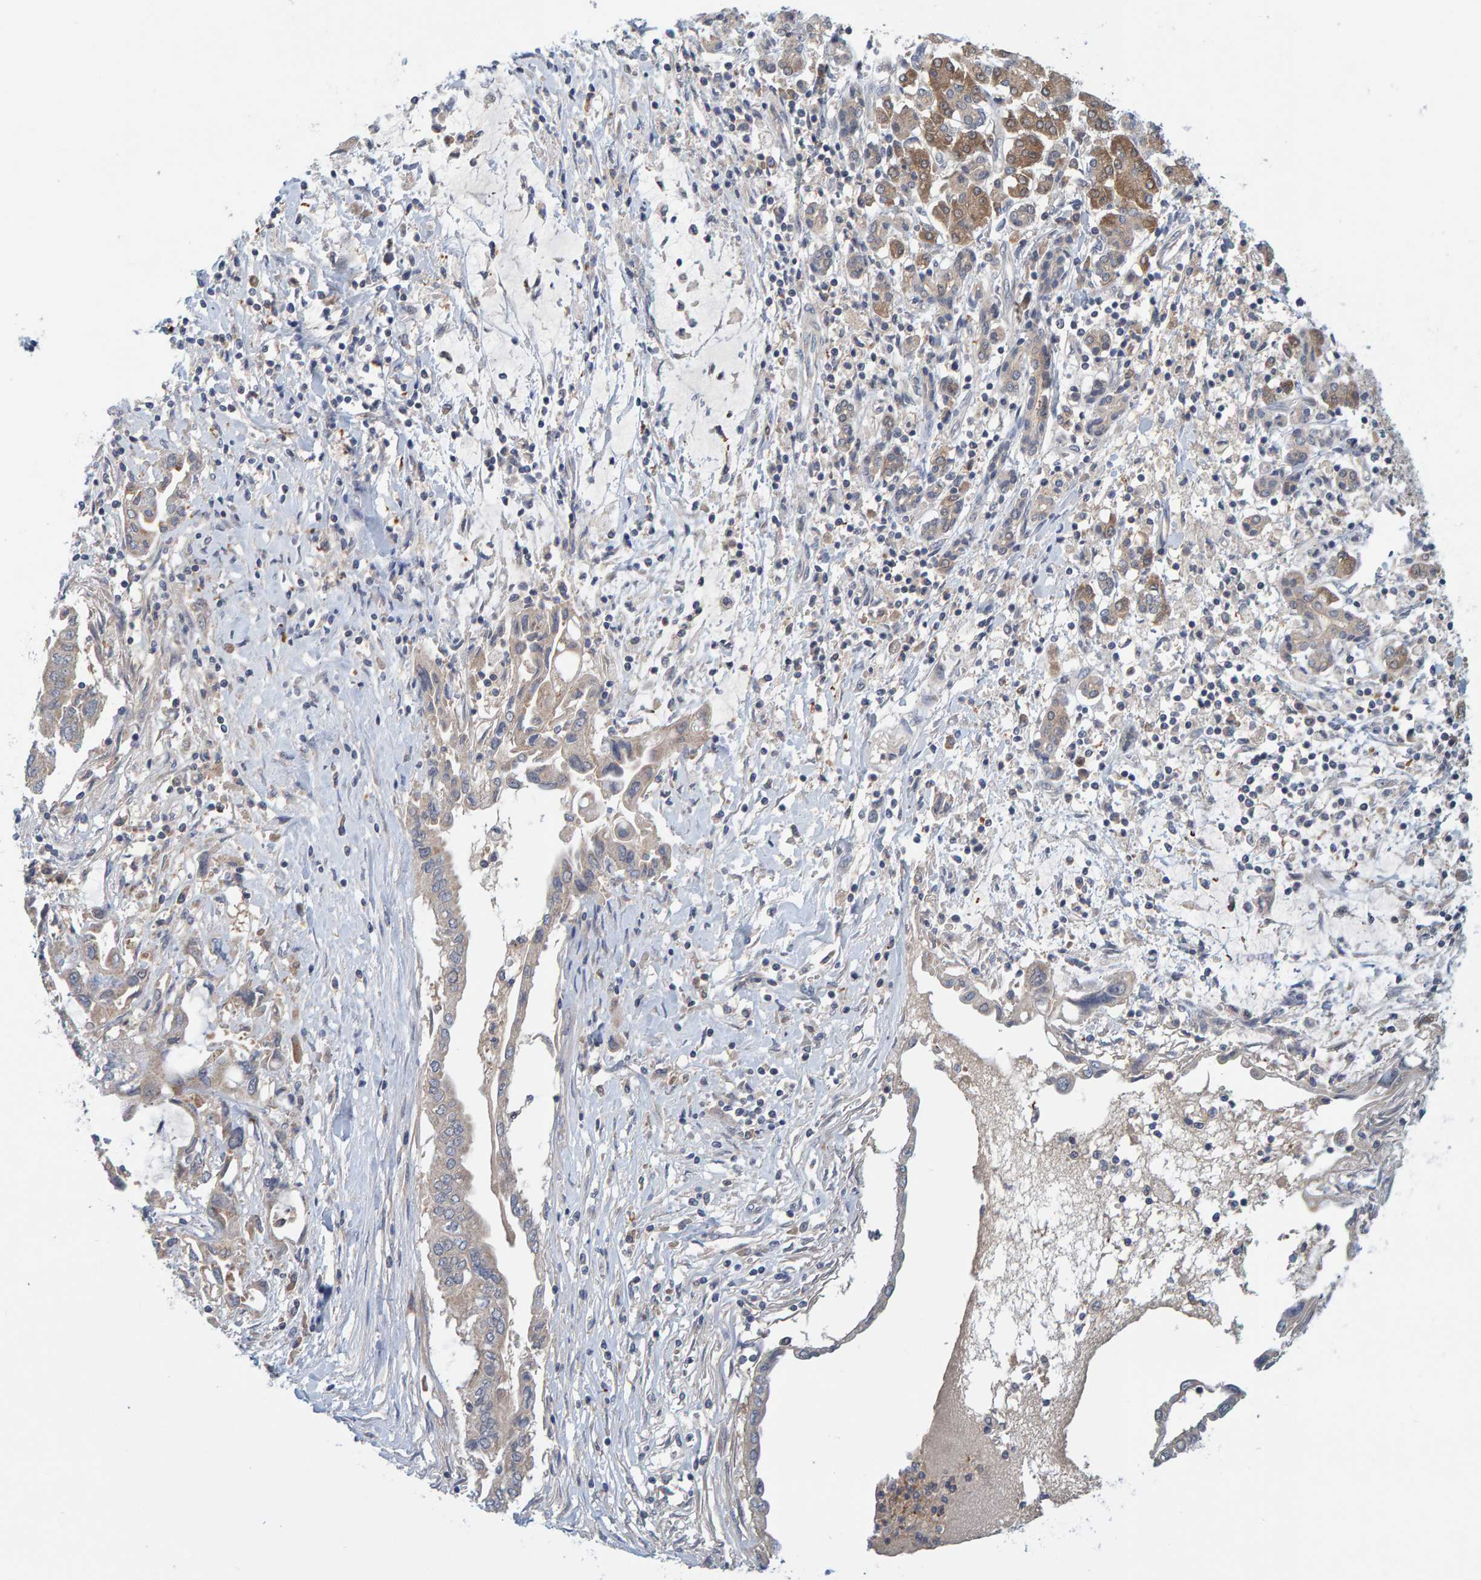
{"staining": {"intensity": "negative", "quantity": "none", "location": "none"}, "tissue": "pancreatic cancer", "cell_type": "Tumor cells", "image_type": "cancer", "snomed": [{"axis": "morphology", "description": "Adenocarcinoma, NOS"}, {"axis": "topography", "description": "Pancreas"}], "caption": "This is an immunohistochemistry photomicrograph of human pancreatic cancer. There is no positivity in tumor cells.", "gene": "TATDN1", "patient": {"sex": "female", "age": 57}}